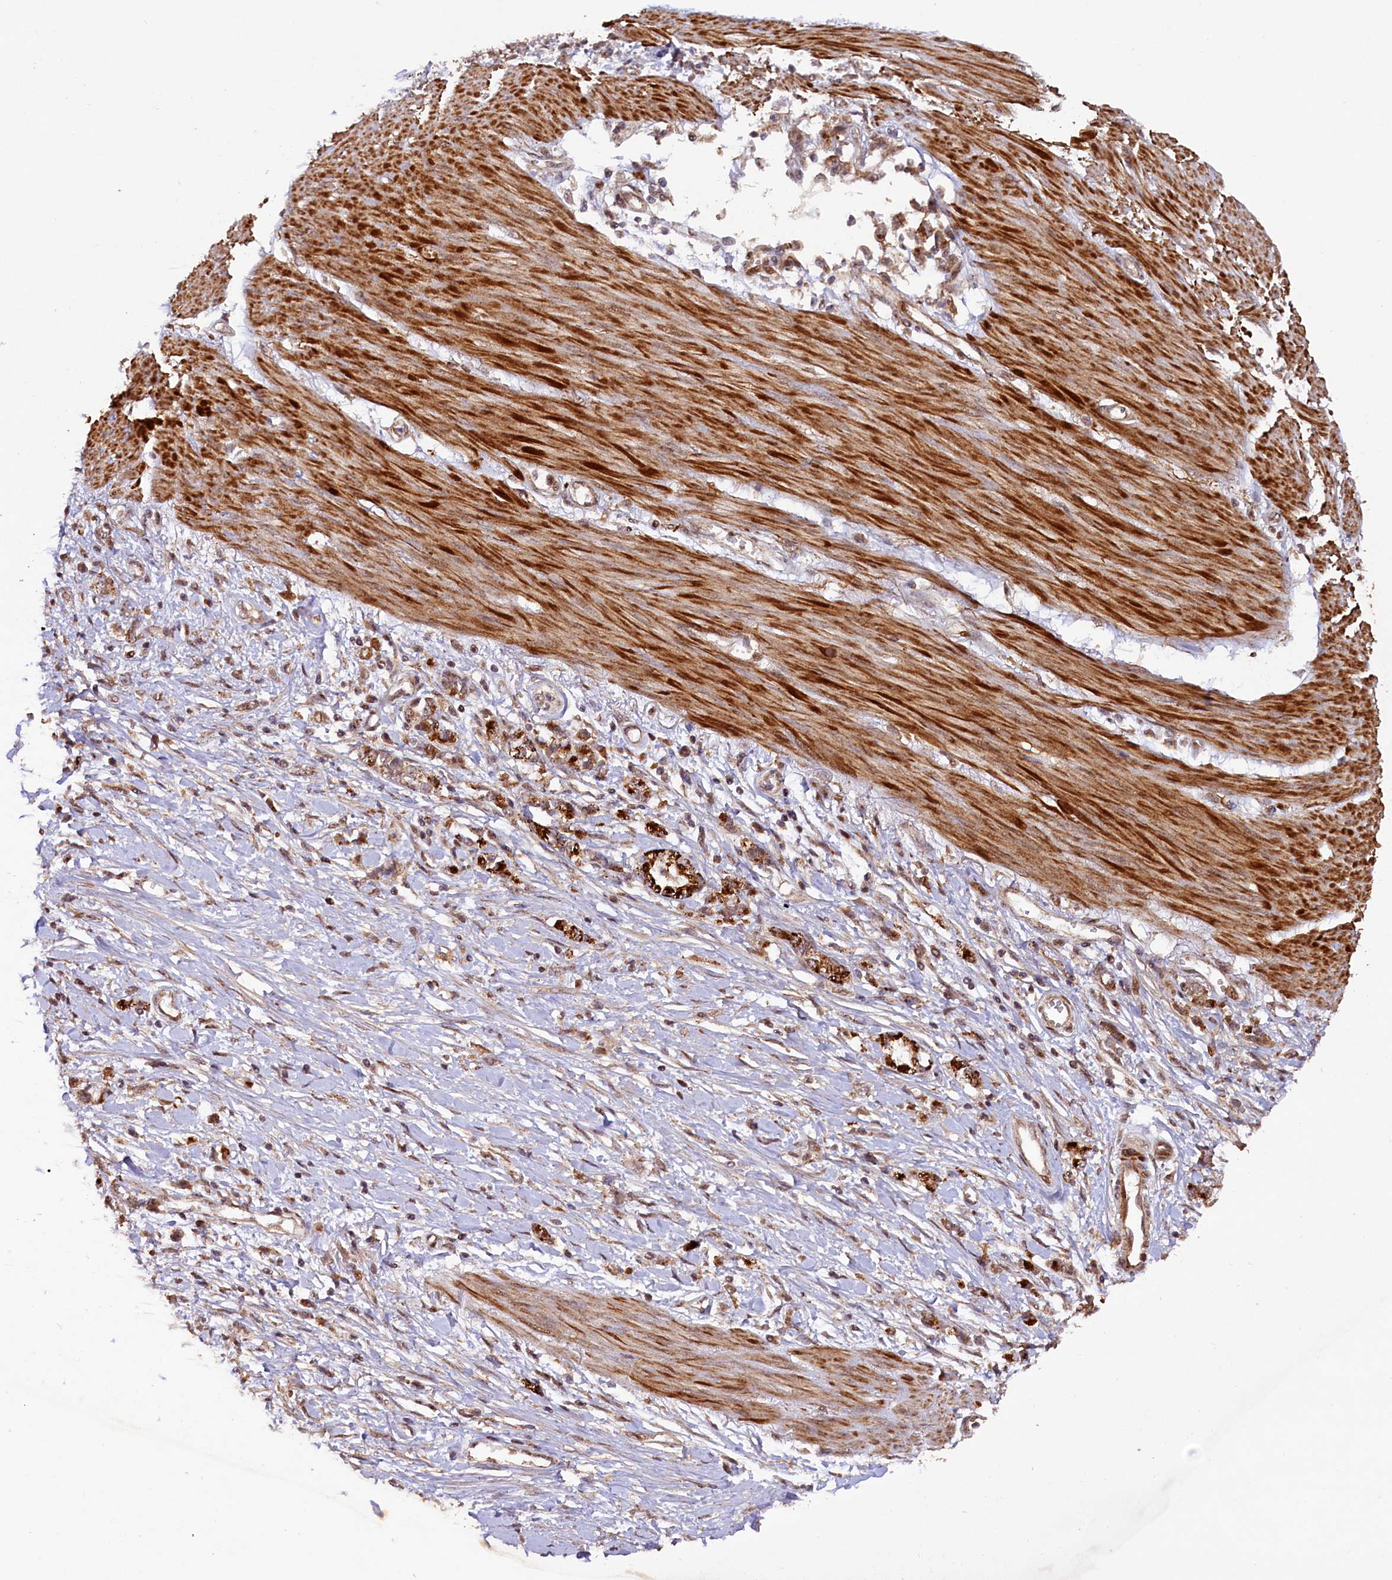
{"staining": {"intensity": "moderate", "quantity": ">75%", "location": "cytoplasmic/membranous,nuclear"}, "tissue": "stomach cancer", "cell_type": "Tumor cells", "image_type": "cancer", "snomed": [{"axis": "morphology", "description": "Adenocarcinoma, NOS"}, {"axis": "topography", "description": "Stomach"}], "caption": "IHC micrograph of human stomach cancer stained for a protein (brown), which exhibits medium levels of moderate cytoplasmic/membranous and nuclear expression in approximately >75% of tumor cells.", "gene": "SHPRH", "patient": {"sex": "female", "age": 76}}